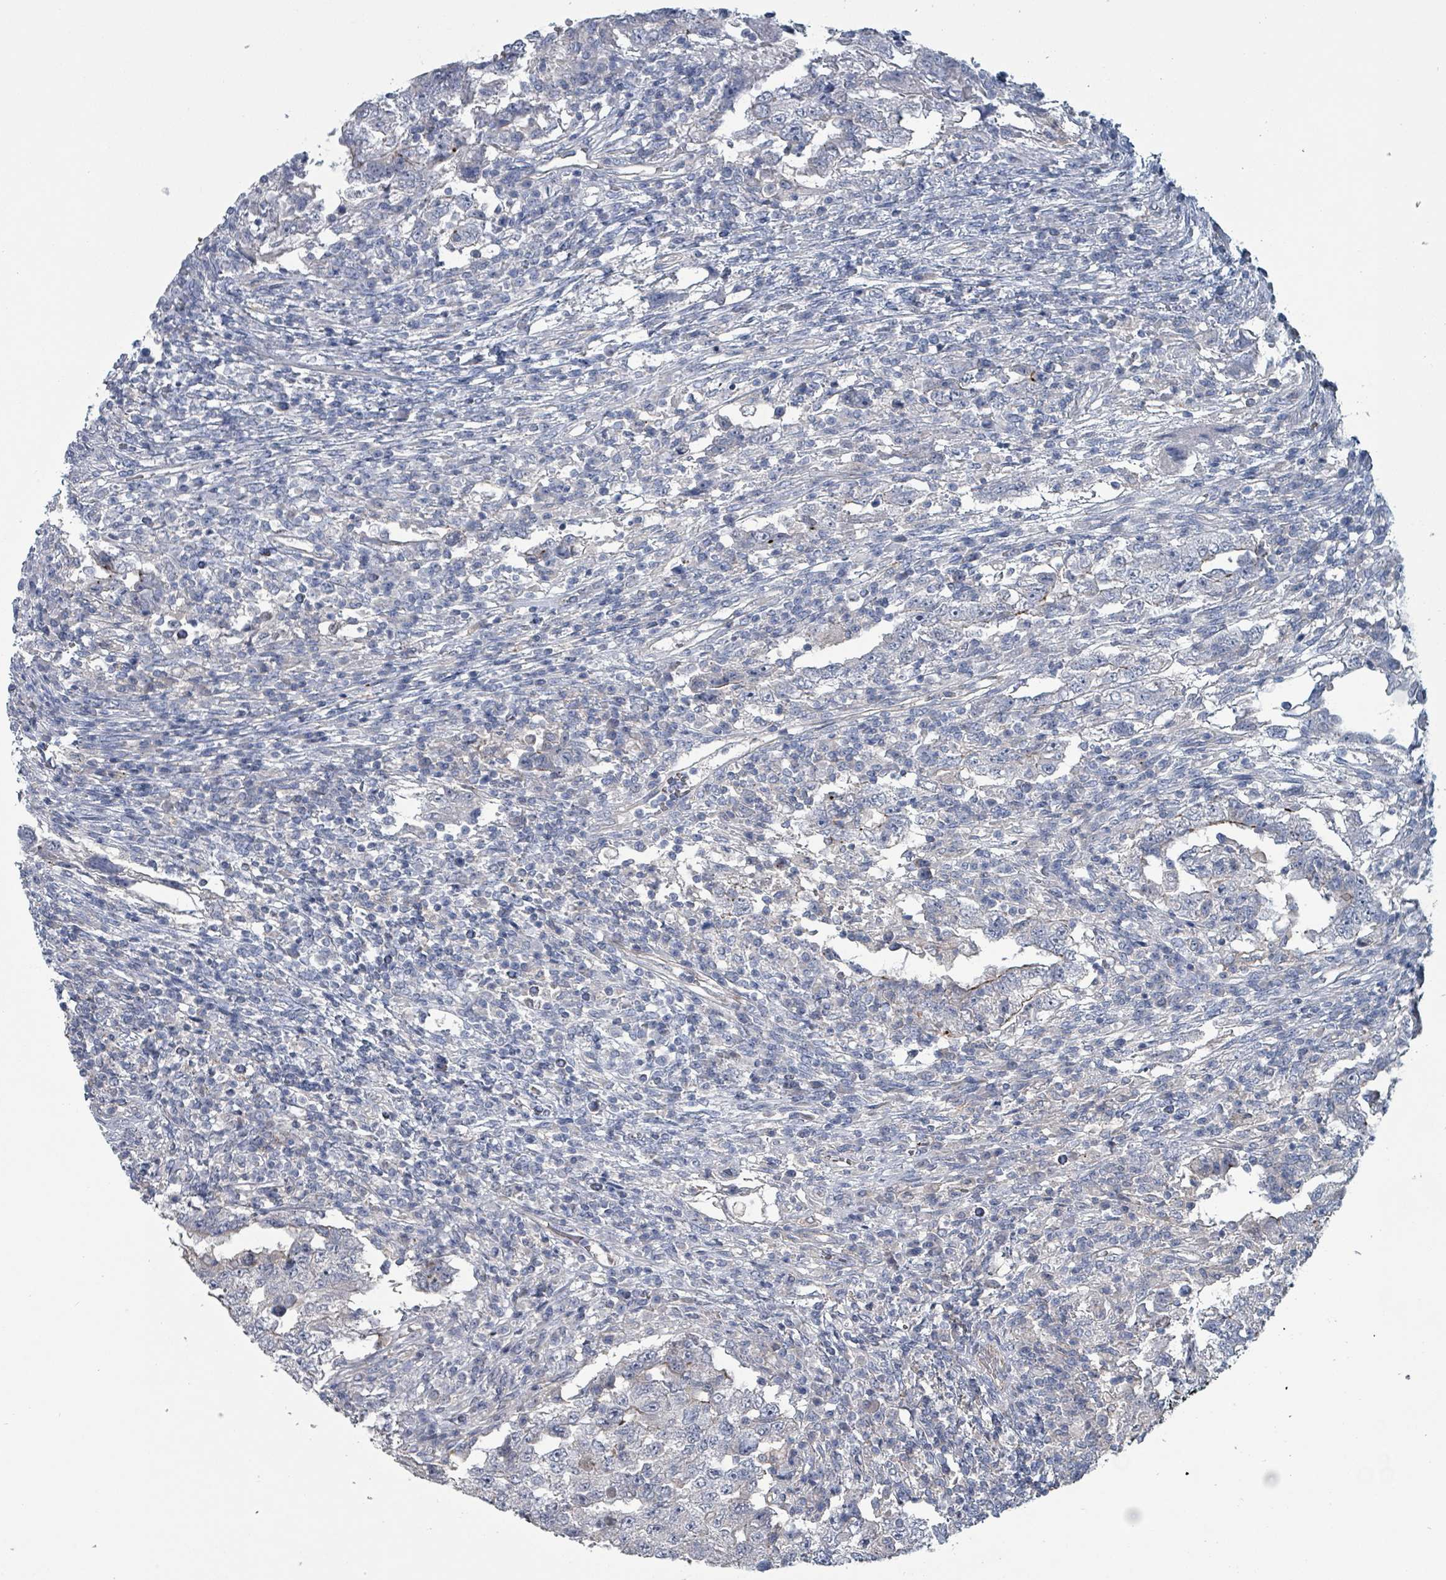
{"staining": {"intensity": "negative", "quantity": "none", "location": "none"}, "tissue": "testis cancer", "cell_type": "Tumor cells", "image_type": "cancer", "snomed": [{"axis": "morphology", "description": "Carcinoma, Embryonal, NOS"}, {"axis": "topography", "description": "Testis"}], "caption": "An IHC histopathology image of embryonal carcinoma (testis) is shown. There is no staining in tumor cells of embryonal carcinoma (testis).", "gene": "TAAR5", "patient": {"sex": "male", "age": 26}}